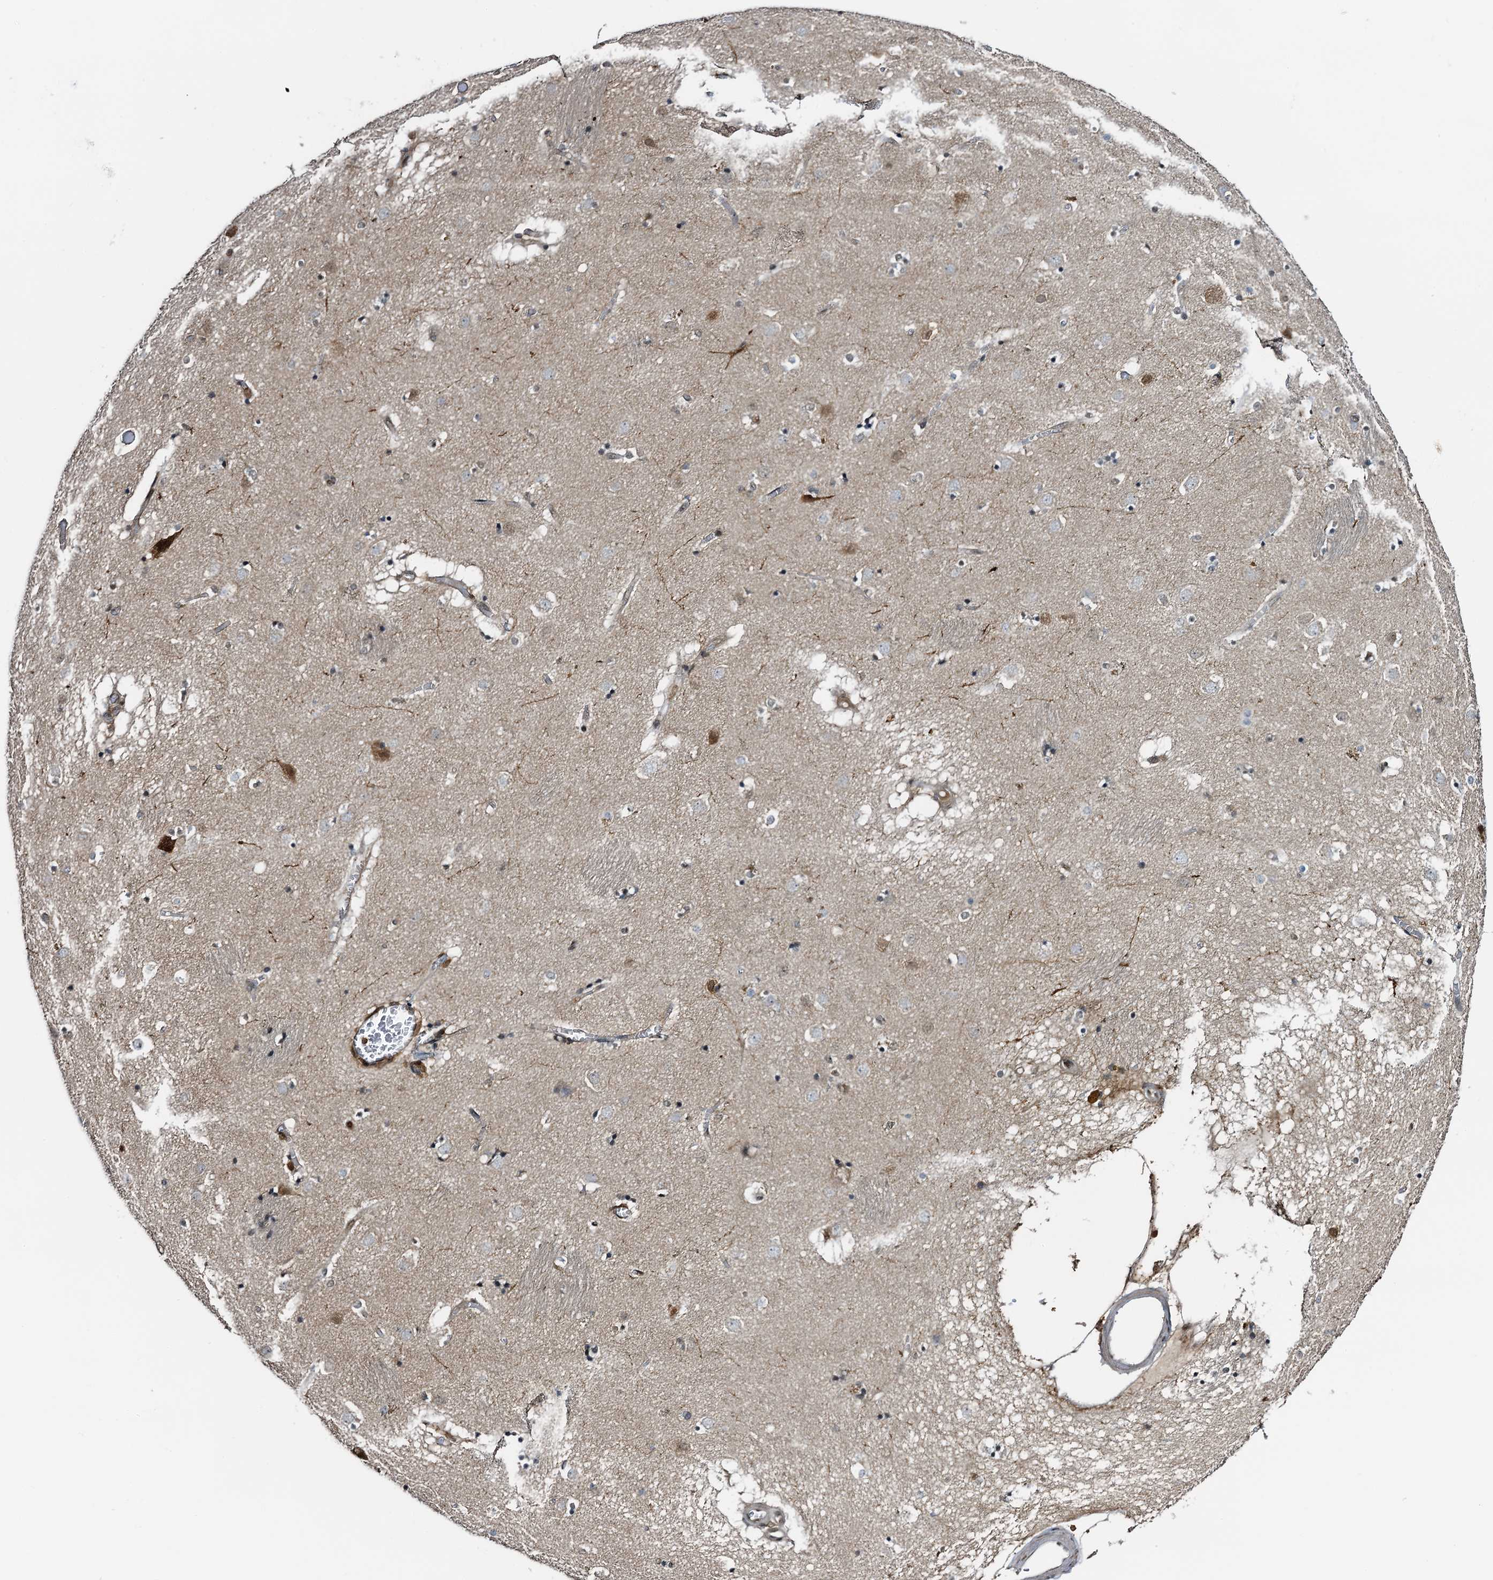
{"staining": {"intensity": "negative", "quantity": "none", "location": "none"}, "tissue": "caudate", "cell_type": "Glial cells", "image_type": "normal", "snomed": [{"axis": "morphology", "description": "Normal tissue, NOS"}, {"axis": "topography", "description": "Lateral ventricle wall"}], "caption": "Caudate stained for a protein using immunohistochemistry (IHC) exhibits no expression glial cells.", "gene": "ZNF609", "patient": {"sex": "male", "age": 70}}